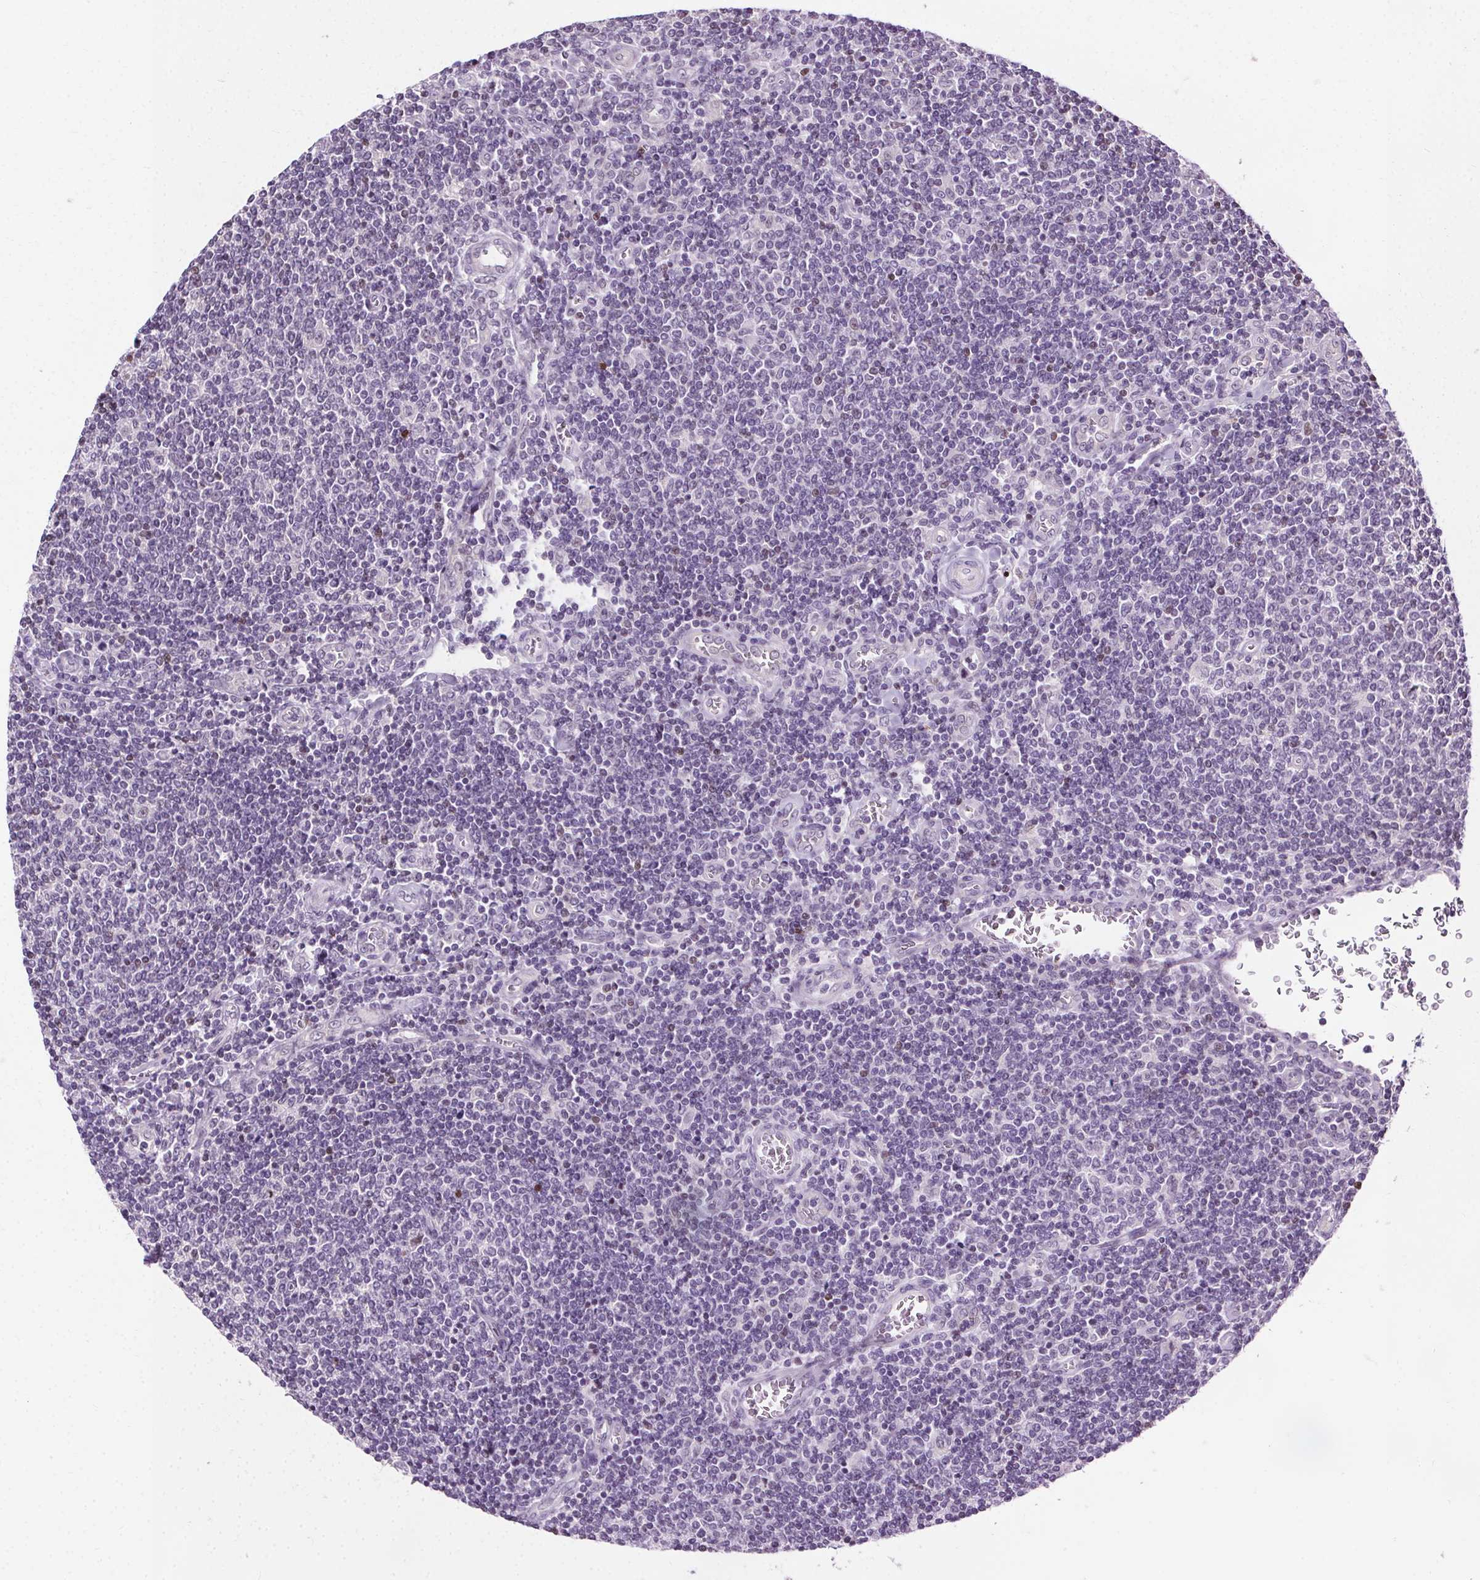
{"staining": {"intensity": "negative", "quantity": "none", "location": "none"}, "tissue": "lymphoma", "cell_type": "Tumor cells", "image_type": "cancer", "snomed": [{"axis": "morphology", "description": "Malignant lymphoma, non-Hodgkin's type, Low grade"}, {"axis": "topography", "description": "Lymph node"}], "caption": "Tumor cells are negative for brown protein staining in lymphoma.", "gene": "CEBPA", "patient": {"sex": "male", "age": 52}}